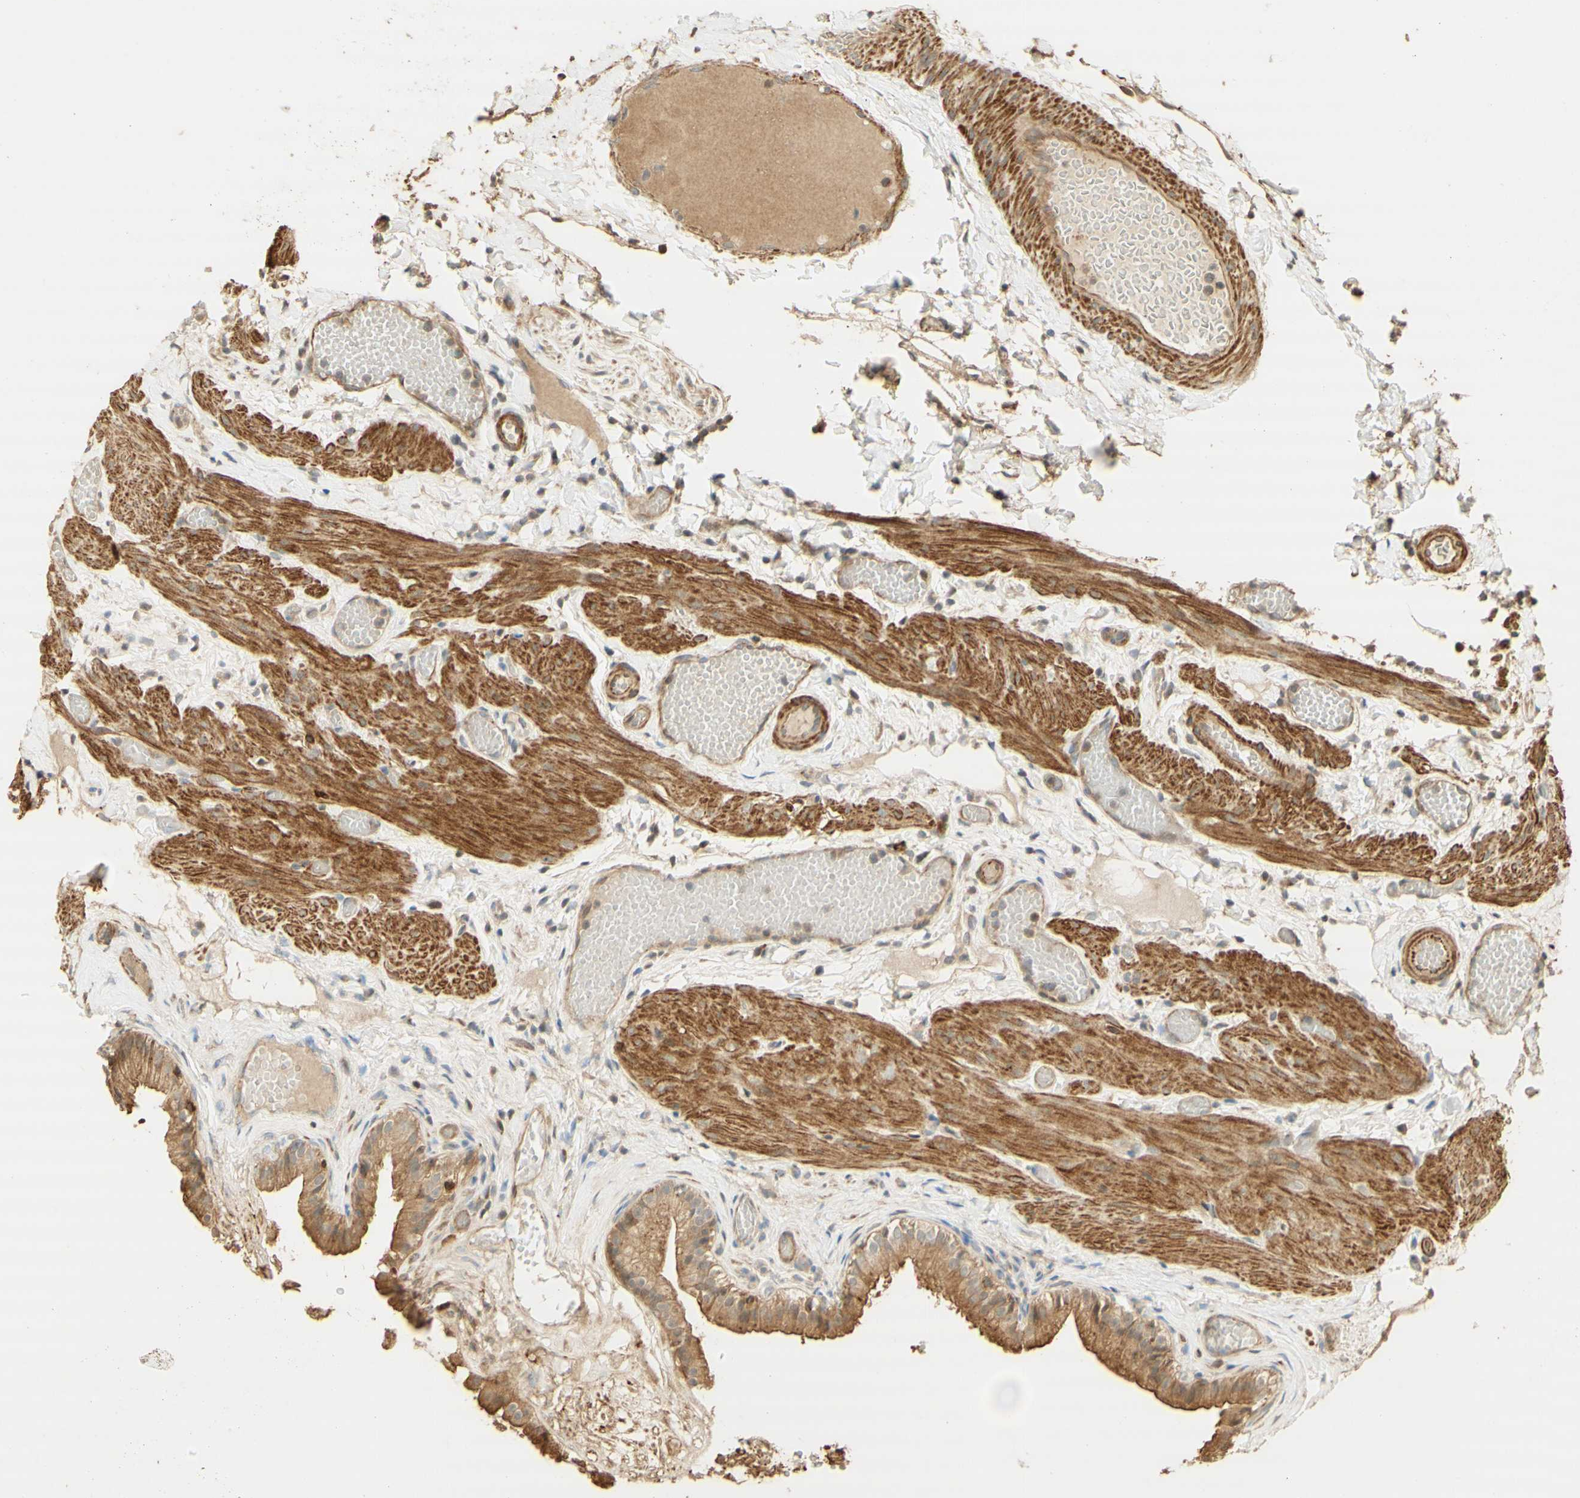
{"staining": {"intensity": "moderate", "quantity": ">75%", "location": "cytoplasmic/membranous"}, "tissue": "gallbladder", "cell_type": "Glandular cells", "image_type": "normal", "snomed": [{"axis": "morphology", "description": "Normal tissue, NOS"}, {"axis": "topography", "description": "Gallbladder"}], "caption": "Protein expression by immunohistochemistry demonstrates moderate cytoplasmic/membranous positivity in about >75% of glandular cells in benign gallbladder. The protein of interest is shown in brown color, while the nuclei are stained blue.", "gene": "AGER", "patient": {"sex": "female", "age": 26}}